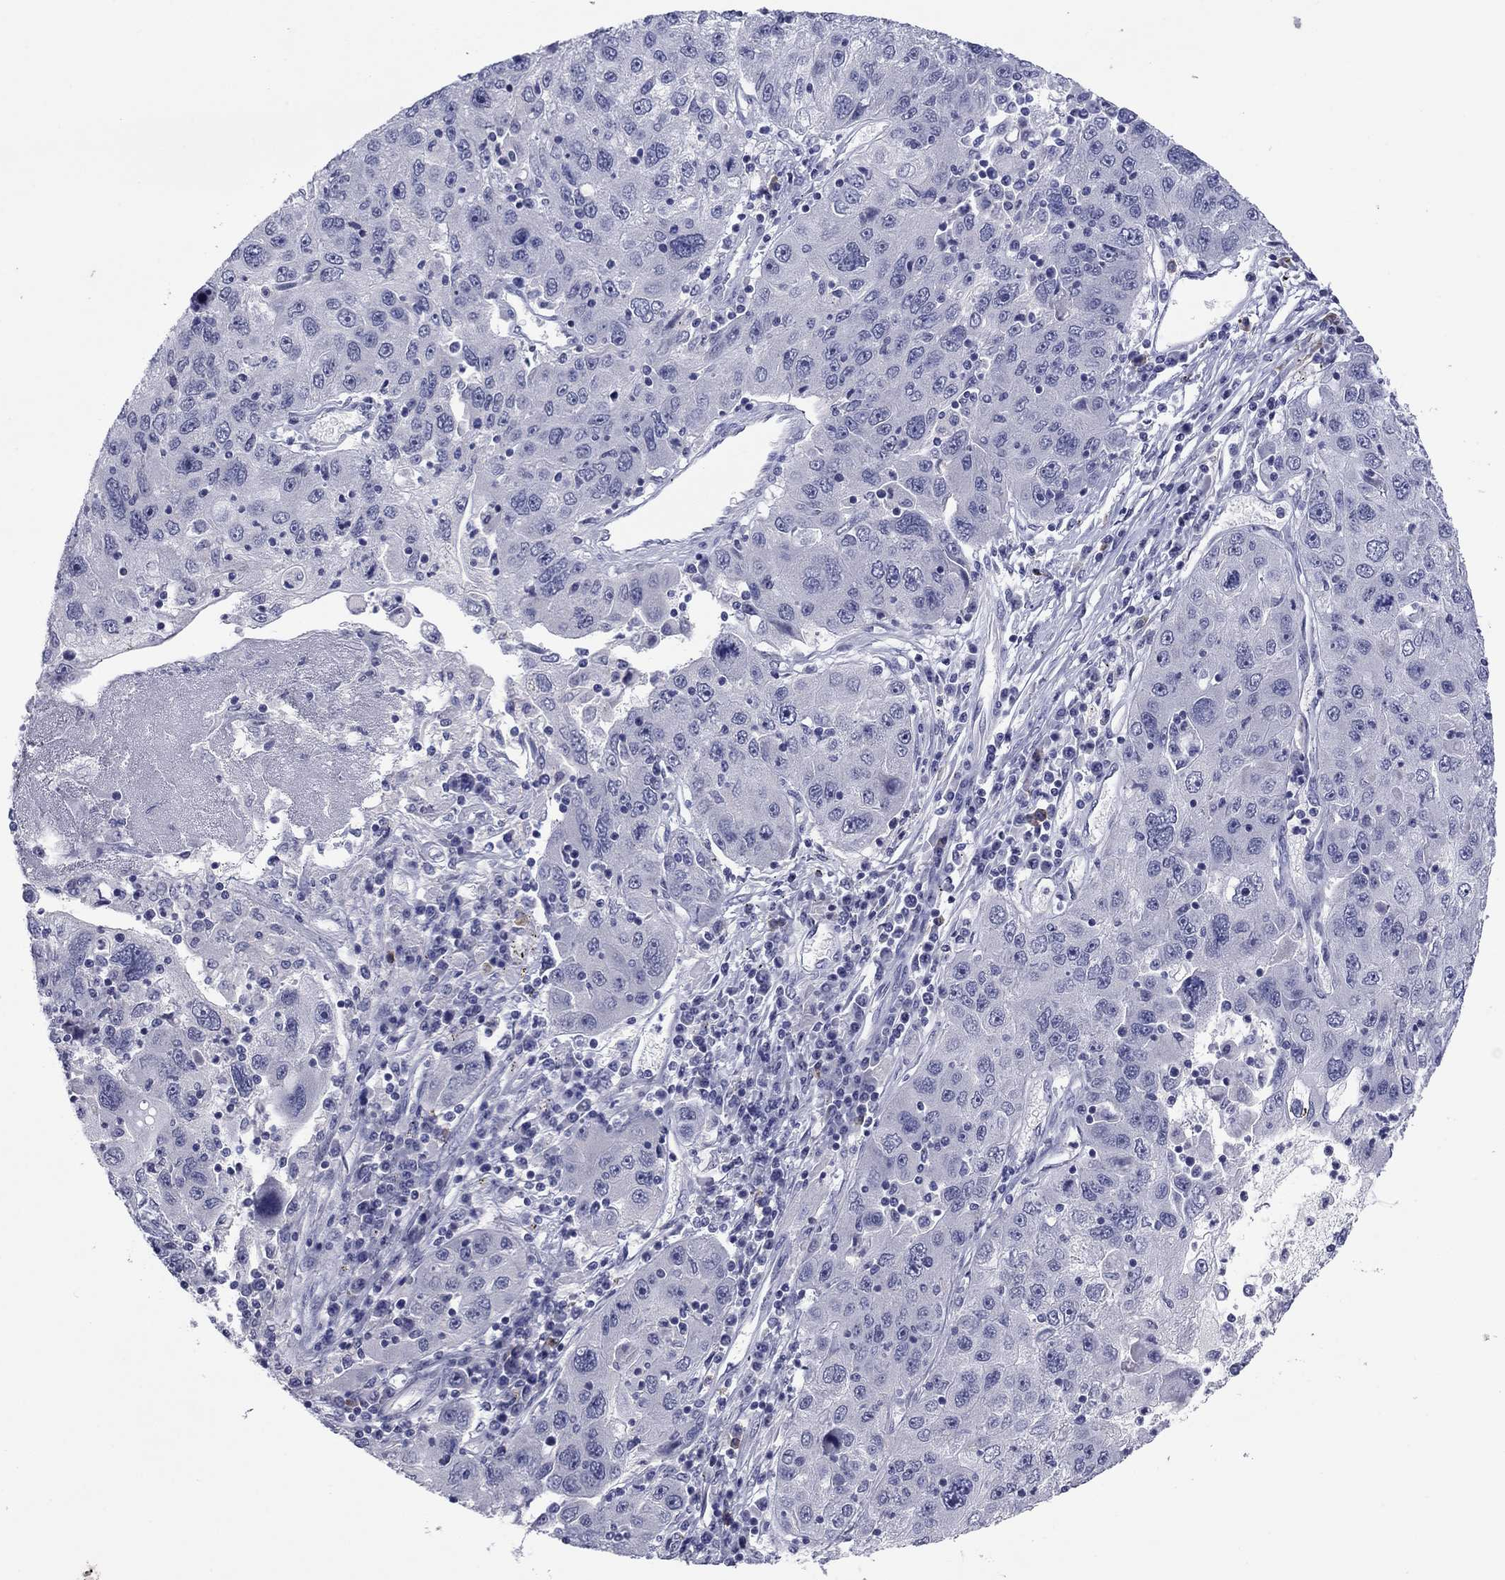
{"staining": {"intensity": "negative", "quantity": "none", "location": "none"}, "tissue": "stomach cancer", "cell_type": "Tumor cells", "image_type": "cancer", "snomed": [{"axis": "morphology", "description": "Adenocarcinoma, NOS"}, {"axis": "topography", "description": "Stomach"}], "caption": "Stomach cancer (adenocarcinoma) stained for a protein using immunohistochemistry (IHC) exhibits no expression tumor cells.", "gene": "HAO1", "patient": {"sex": "male", "age": 56}}